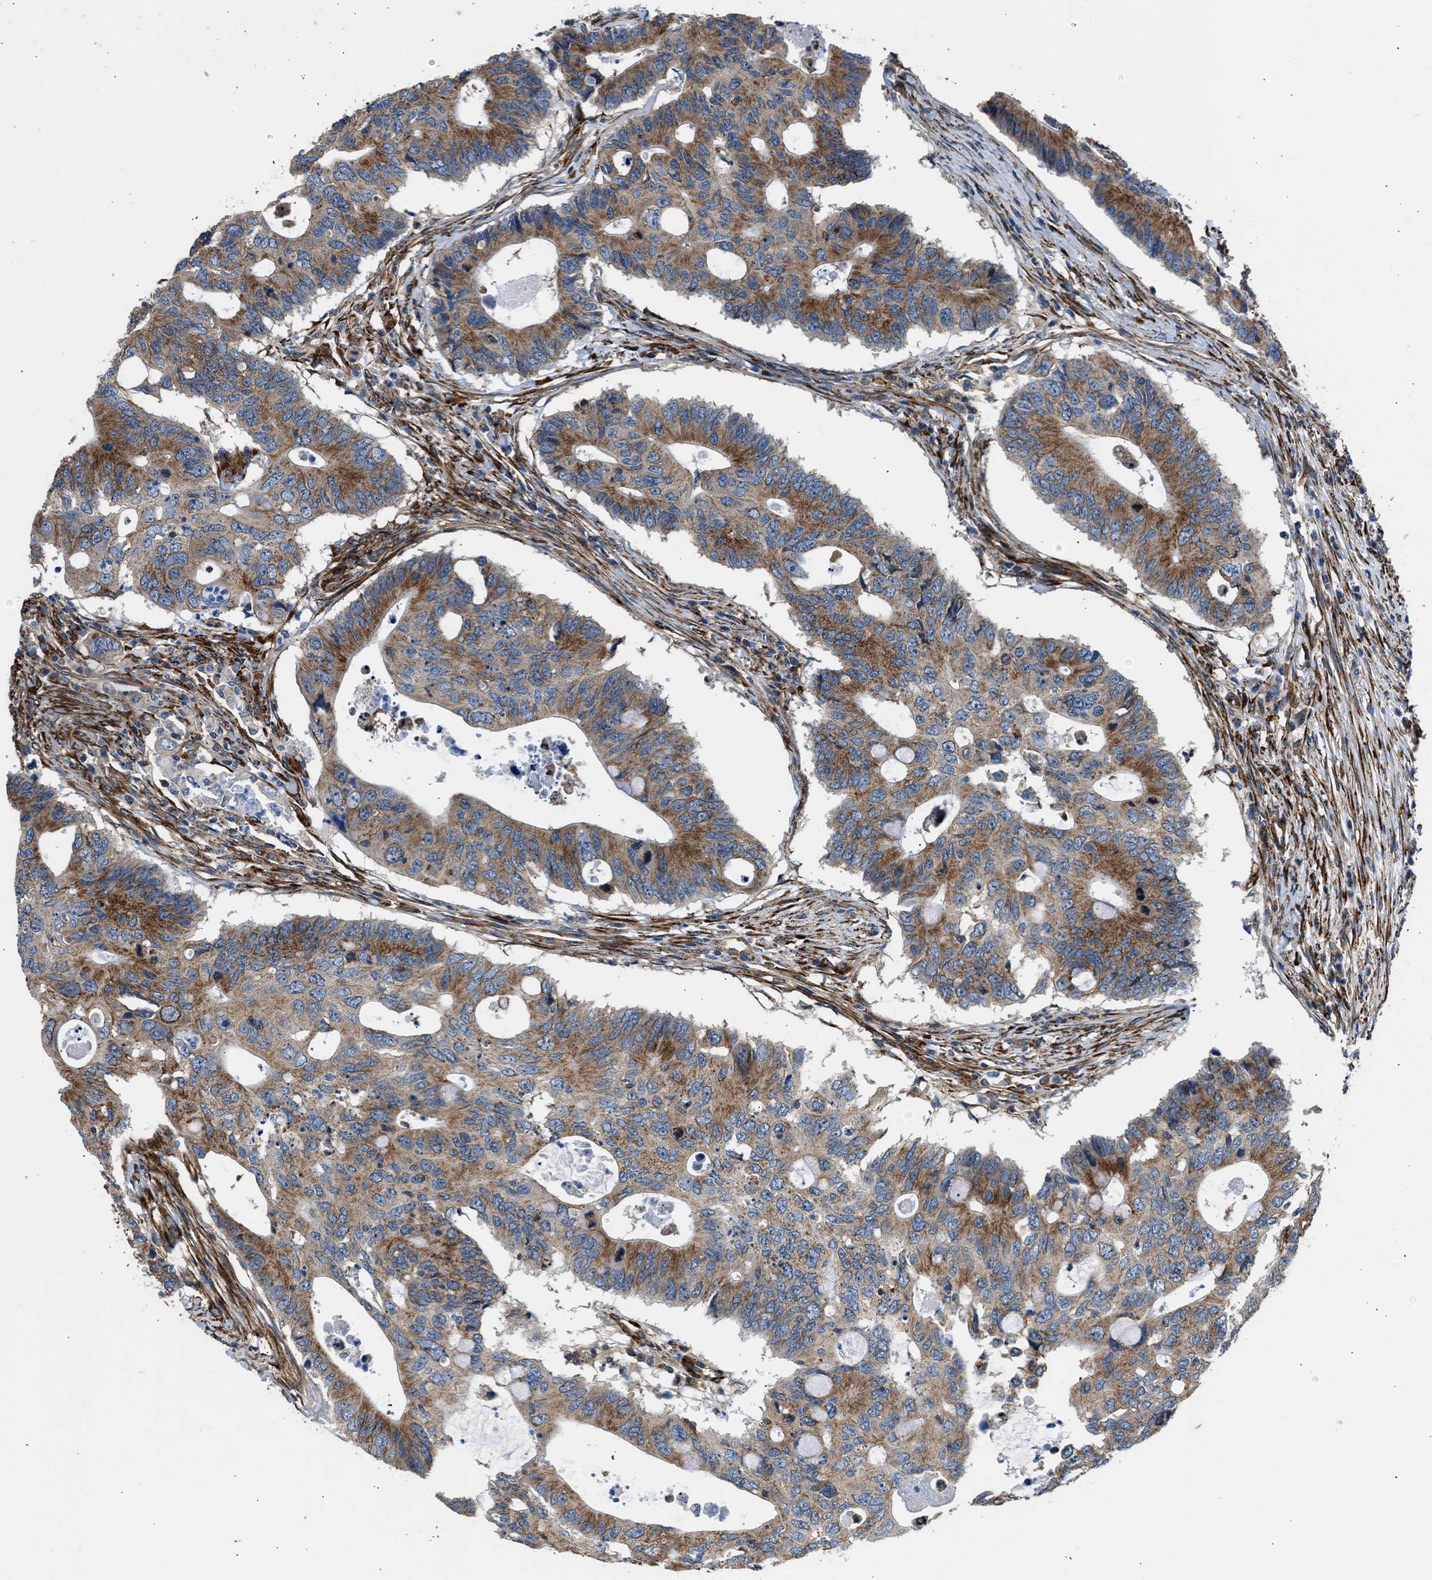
{"staining": {"intensity": "moderate", "quantity": ">75%", "location": "cytoplasmic/membranous"}, "tissue": "colorectal cancer", "cell_type": "Tumor cells", "image_type": "cancer", "snomed": [{"axis": "morphology", "description": "Adenocarcinoma, NOS"}, {"axis": "topography", "description": "Colon"}], "caption": "Adenocarcinoma (colorectal) tissue shows moderate cytoplasmic/membranous expression in approximately >75% of tumor cells, visualized by immunohistochemistry. The staining is performed using DAB (3,3'-diaminobenzidine) brown chromogen to label protein expression. The nuclei are counter-stained blue using hematoxylin.", "gene": "SEPTIN2", "patient": {"sex": "male", "age": 71}}